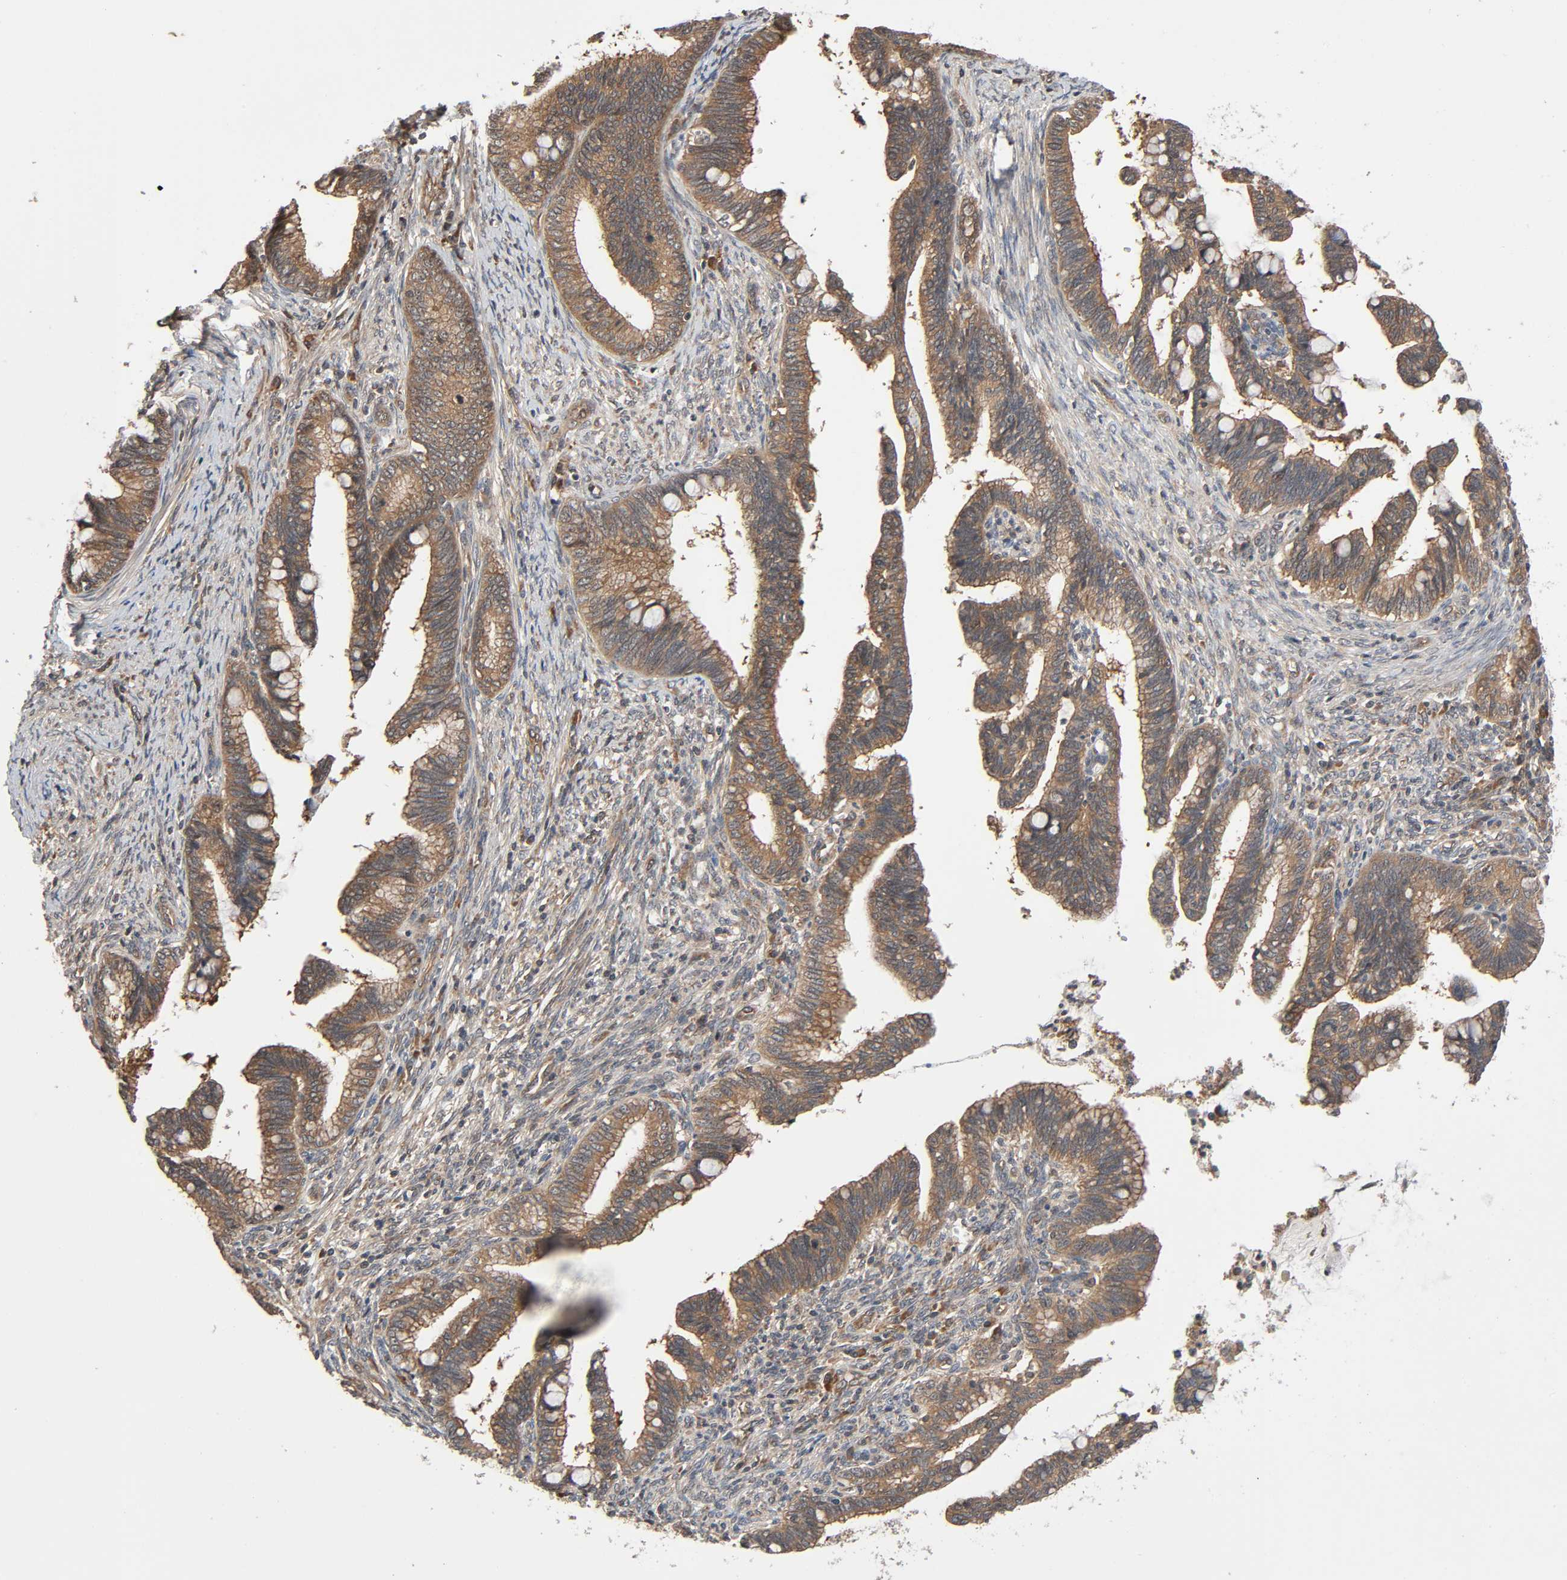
{"staining": {"intensity": "moderate", "quantity": ">75%", "location": "cytoplasmic/membranous"}, "tissue": "cervical cancer", "cell_type": "Tumor cells", "image_type": "cancer", "snomed": [{"axis": "morphology", "description": "Adenocarcinoma, NOS"}, {"axis": "topography", "description": "Cervix"}], "caption": "Immunohistochemical staining of cervical adenocarcinoma demonstrates medium levels of moderate cytoplasmic/membranous protein expression in about >75% of tumor cells.", "gene": "PPP2R1B", "patient": {"sex": "female", "age": 36}}